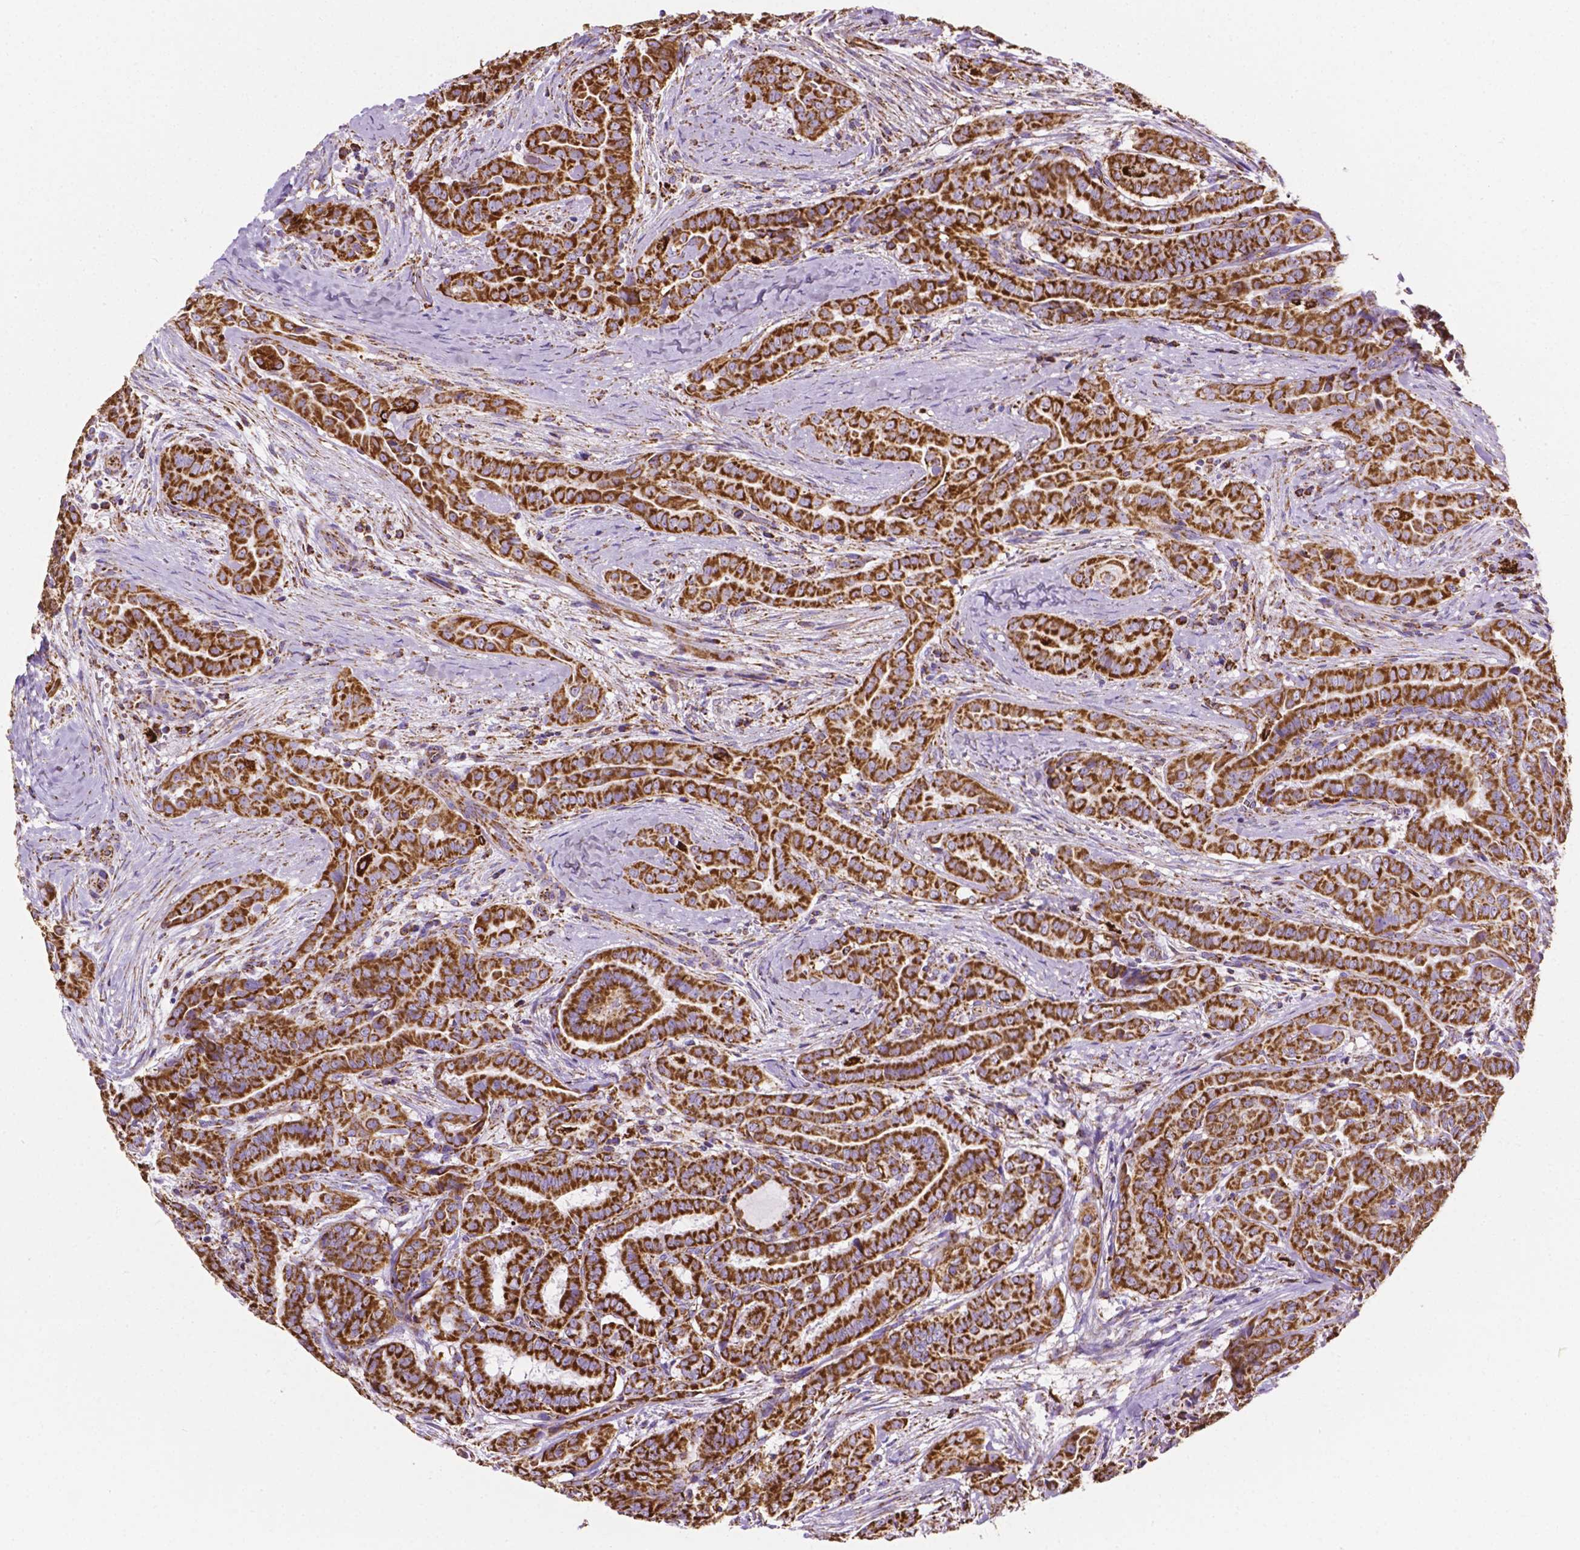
{"staining": {"intensity": "strong", "quantity": ">75%", "location": "cytoplasmic/membranous"}, "tissue": "thyroid cancer", "cell_type": "Tumor cells", "image_type": "cancer", "snomed": [{"axis": "morphology", "description": "Papillary adenocarcinoma, NOS"}, {"axis": "morphology", "description": "Papillary adenoma metastatic"}, {"axis": "topography", "description": "Thyroid gland"}], "caption": "Thyroid cancer was stained to show a protein in brown. There is high levels of strong cytoplasmic/membranous staining in approximately >75% of tumor cells. (Stains: DAB in brown, nuclei in blue, Microscopy: brightfield microscopy at high magnification).", "gene": "RMDN3", "patient": {"sex": "female", "age": 50}}